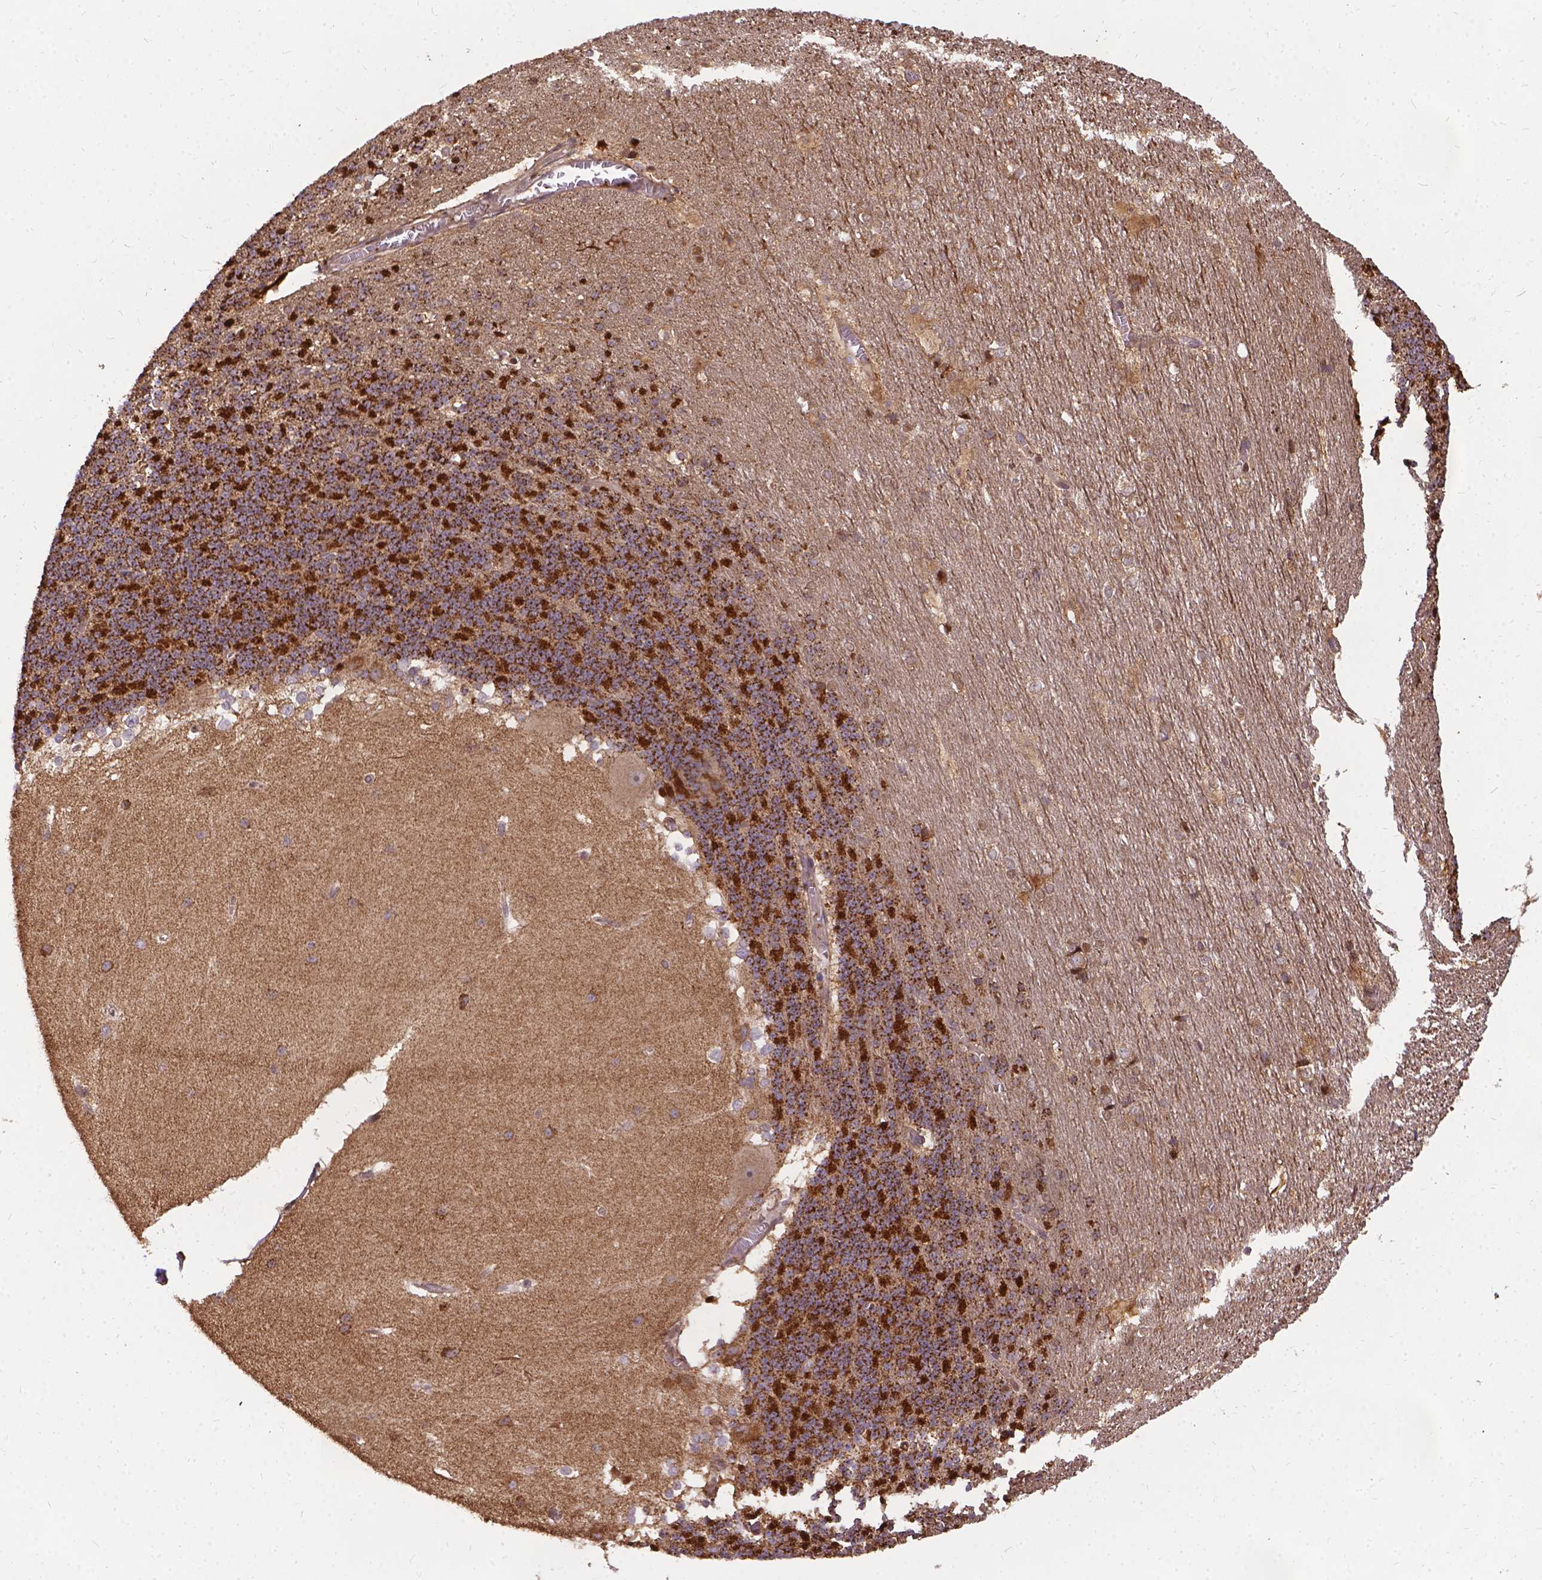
{"staining": {"intensity": "strong", "quantity": "25%-75%", "location": "cytoplasmic/membranous"}, "tissue": "cerebellum", "cell_type": "Cells in granular layer", "image_type": "normal", "snomed": [{"axis": "morphology", "description": "Normal tissue, NOS"}, {"axis": "topography", "description": "Cerebellum"}], "caption": "Benign cerebellum demonstrates strong cytoplasmic/membranous staining in about 25%-75% of cells in granular layer, visualized by immunohistochemistry.", "gene": "DENND6A", "patient": {"sex": "female", "age": 19}}